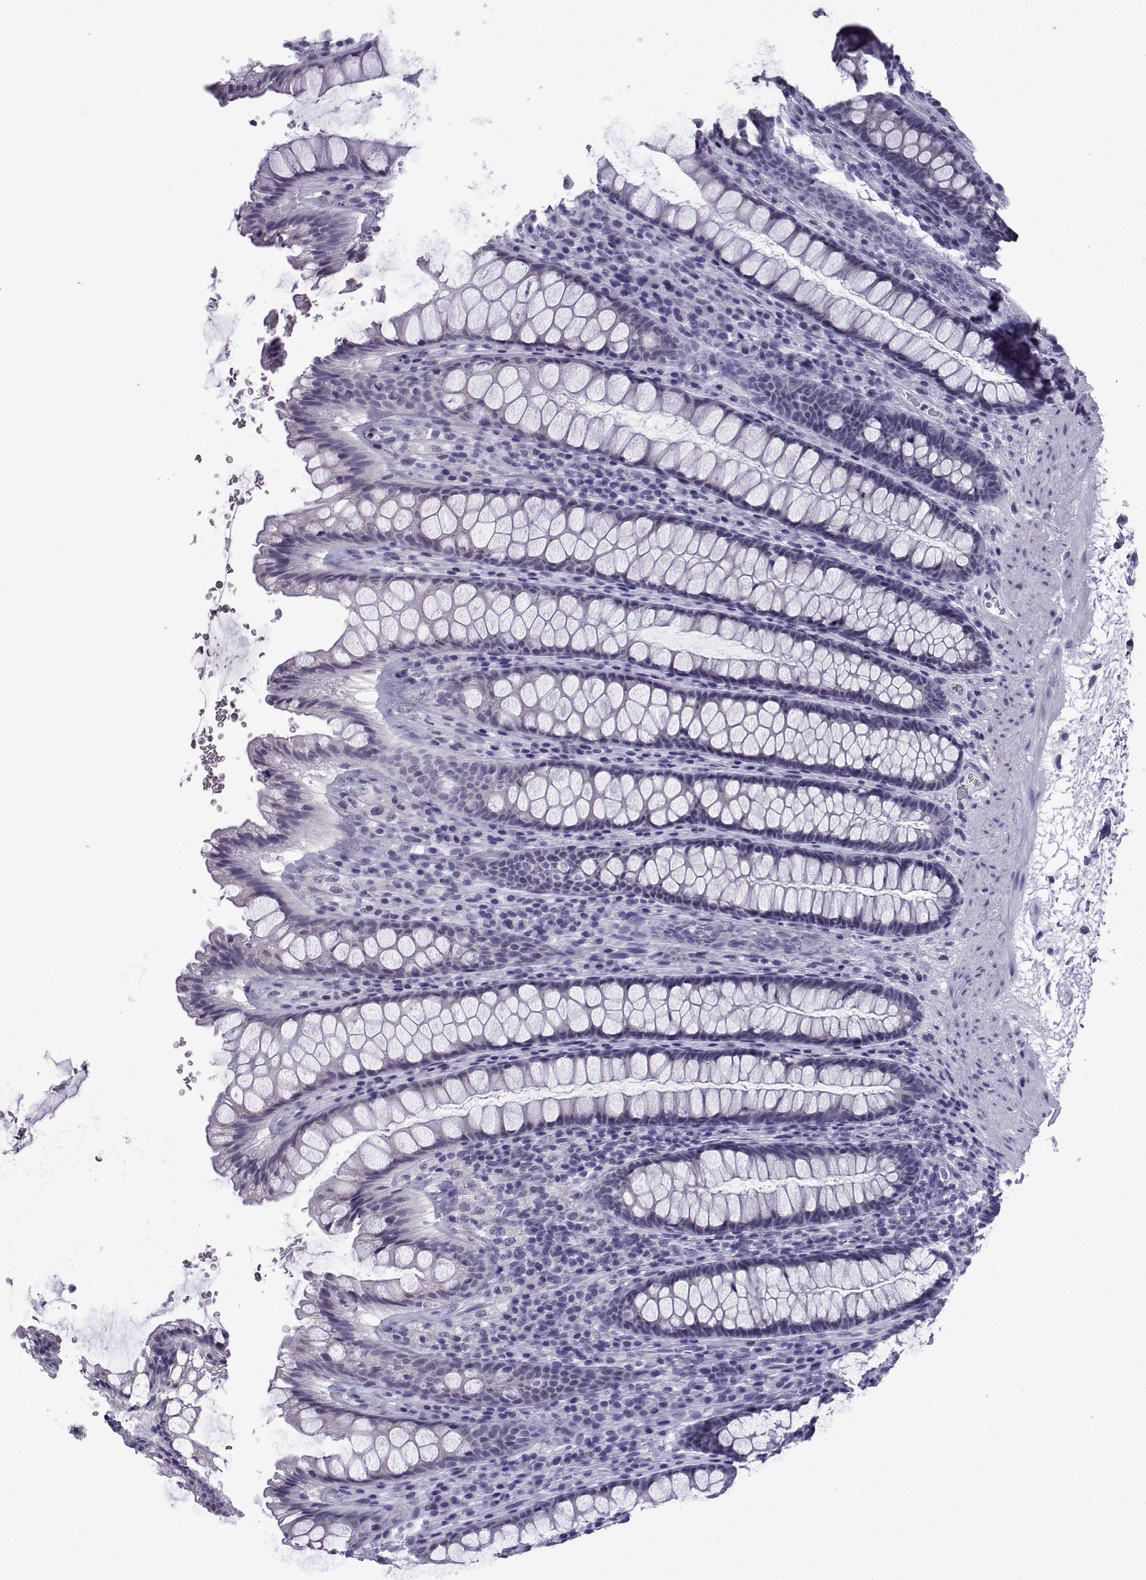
{"staining": {"intensity": "negative", "quantity": "none", "location": "none"}, "tissue": "rectum", "cell_type": "Glandular cells", "image_type": "normal", "snomed": [{"axis": "morphology", "description": "Normal tissue, NOS"}, {"axis": "topography", "description": "Rectum"}], "caption": "Immunohistochemistry image of normal rectum: rectum stained with DAB reveals no significant protein staining in glandular cells.", "gene": "ACRBP", "patient": {"sex": "male", "age": 72}}